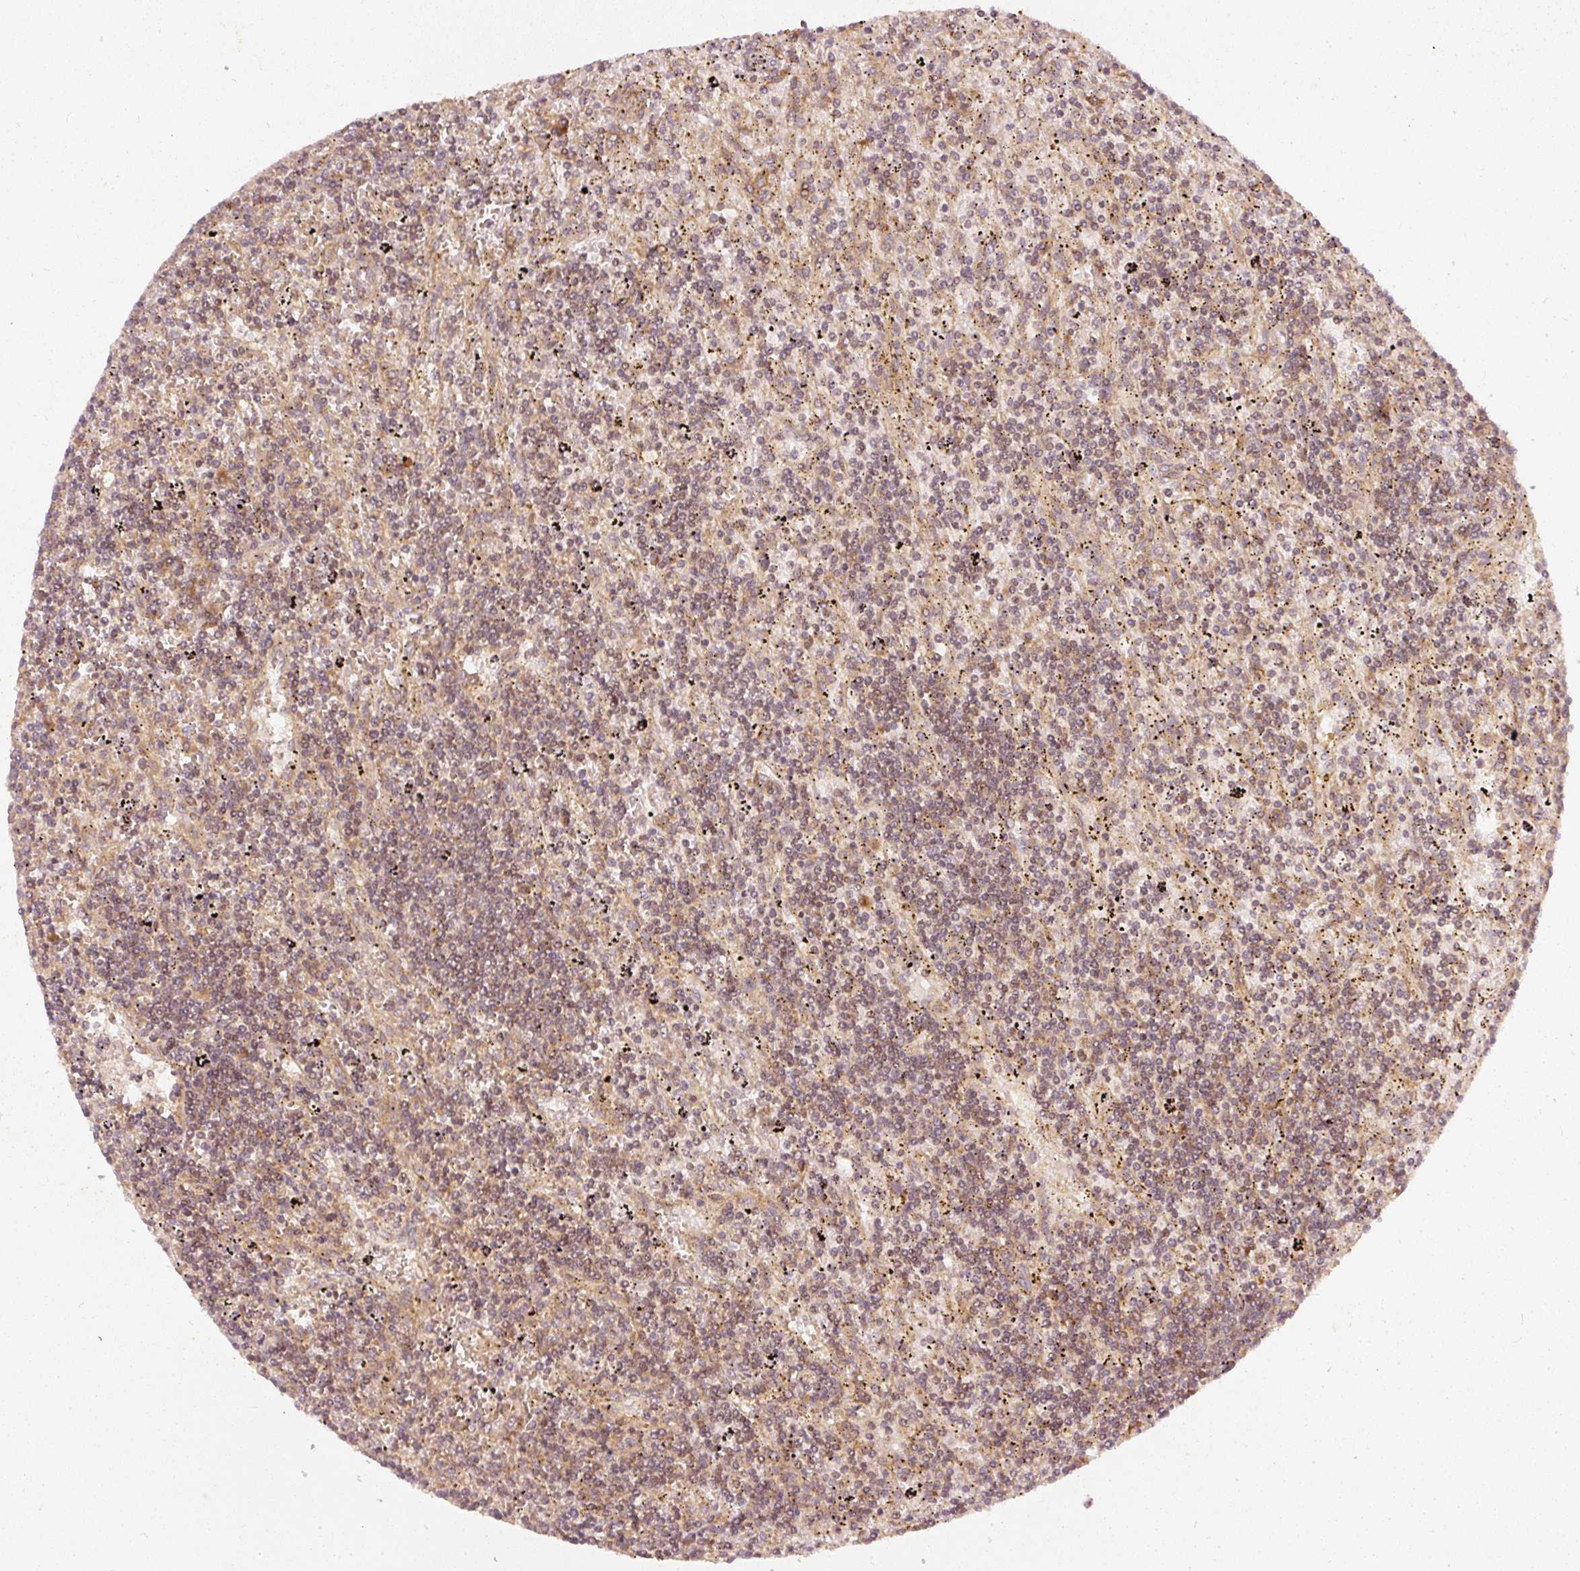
{"staining": {"intensity": "weak", "quantity": "25%-75%", "location": "cytoplasmic/membranous"}, "tissue": "lymphoma", "cell_type": "Tumor cells", "image_type": "cancer", "snomed": [{"axis": "morphology", "description": "Malignant lymphoma, non-Hodgkin's type, Low grade"}, {"axis": "topography", "description": "Spleen"}], "caption": "Lymphoma stained for a protein (brown) displays weak cytoplasmic/membranous positive positivity in approximately 25%-75% of tumor cells.", "gene": "ZNF580", "patient": {"sex": "male", "age": 76}}